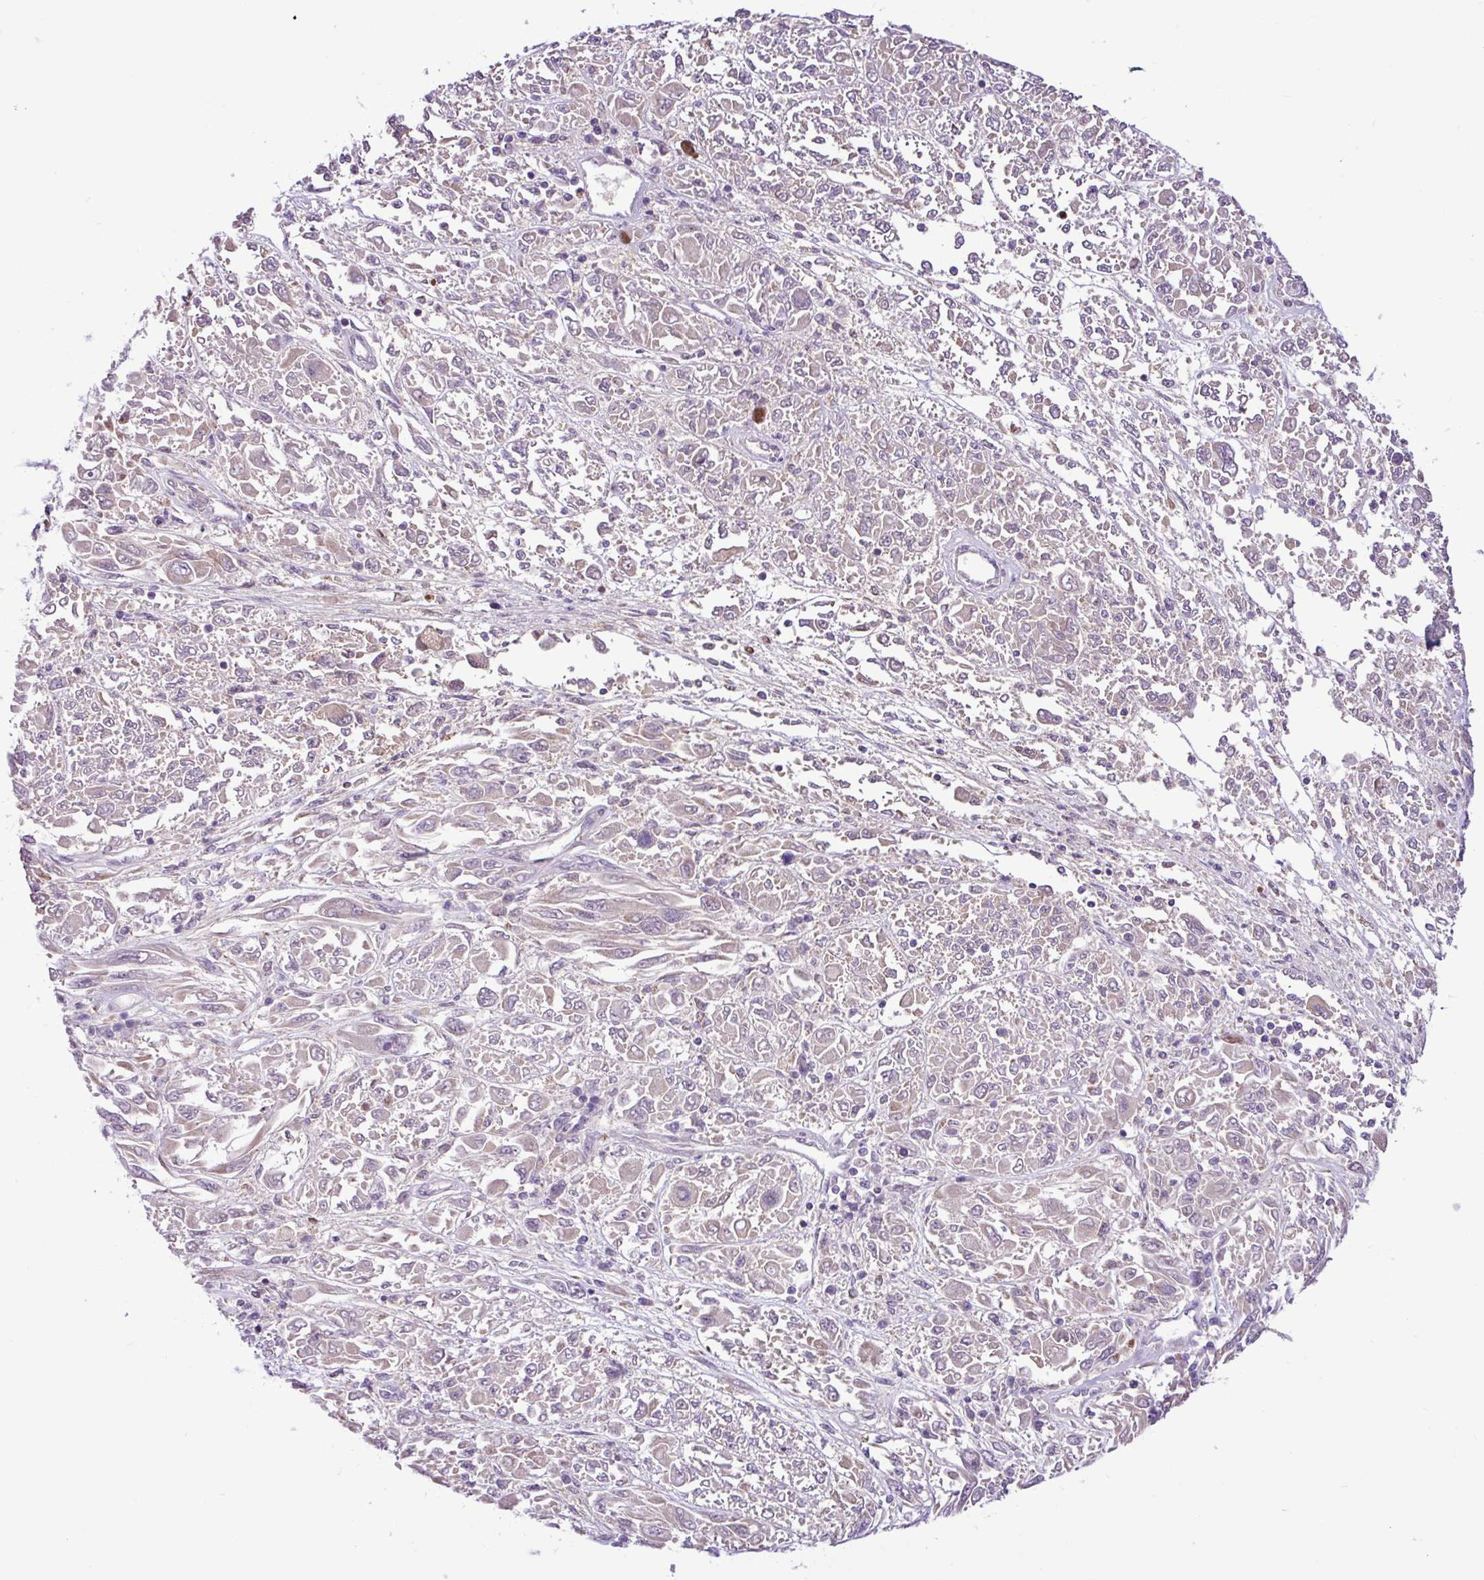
{"staining": {"intensity": "weak", "quantity": "25%-75%", "location": "cytoplasmic/membranous"}, "tissue": "melanoma", "cell_type": "Tumor cells", "image_type": "cancer", "snomed": [{"axis": "morphology", "description": "Malignant melanoma, NOS"}, {"axis": "topography", "description": "Skin"}], "caption": "Human melanoma stained for a protein (brown) exhibits weak cytoplasmic/membranous positive expression in approximately 25%-75% of tumor cells.", "gene": "TONSL", "patient": {"sex": "female", "age": 91}}